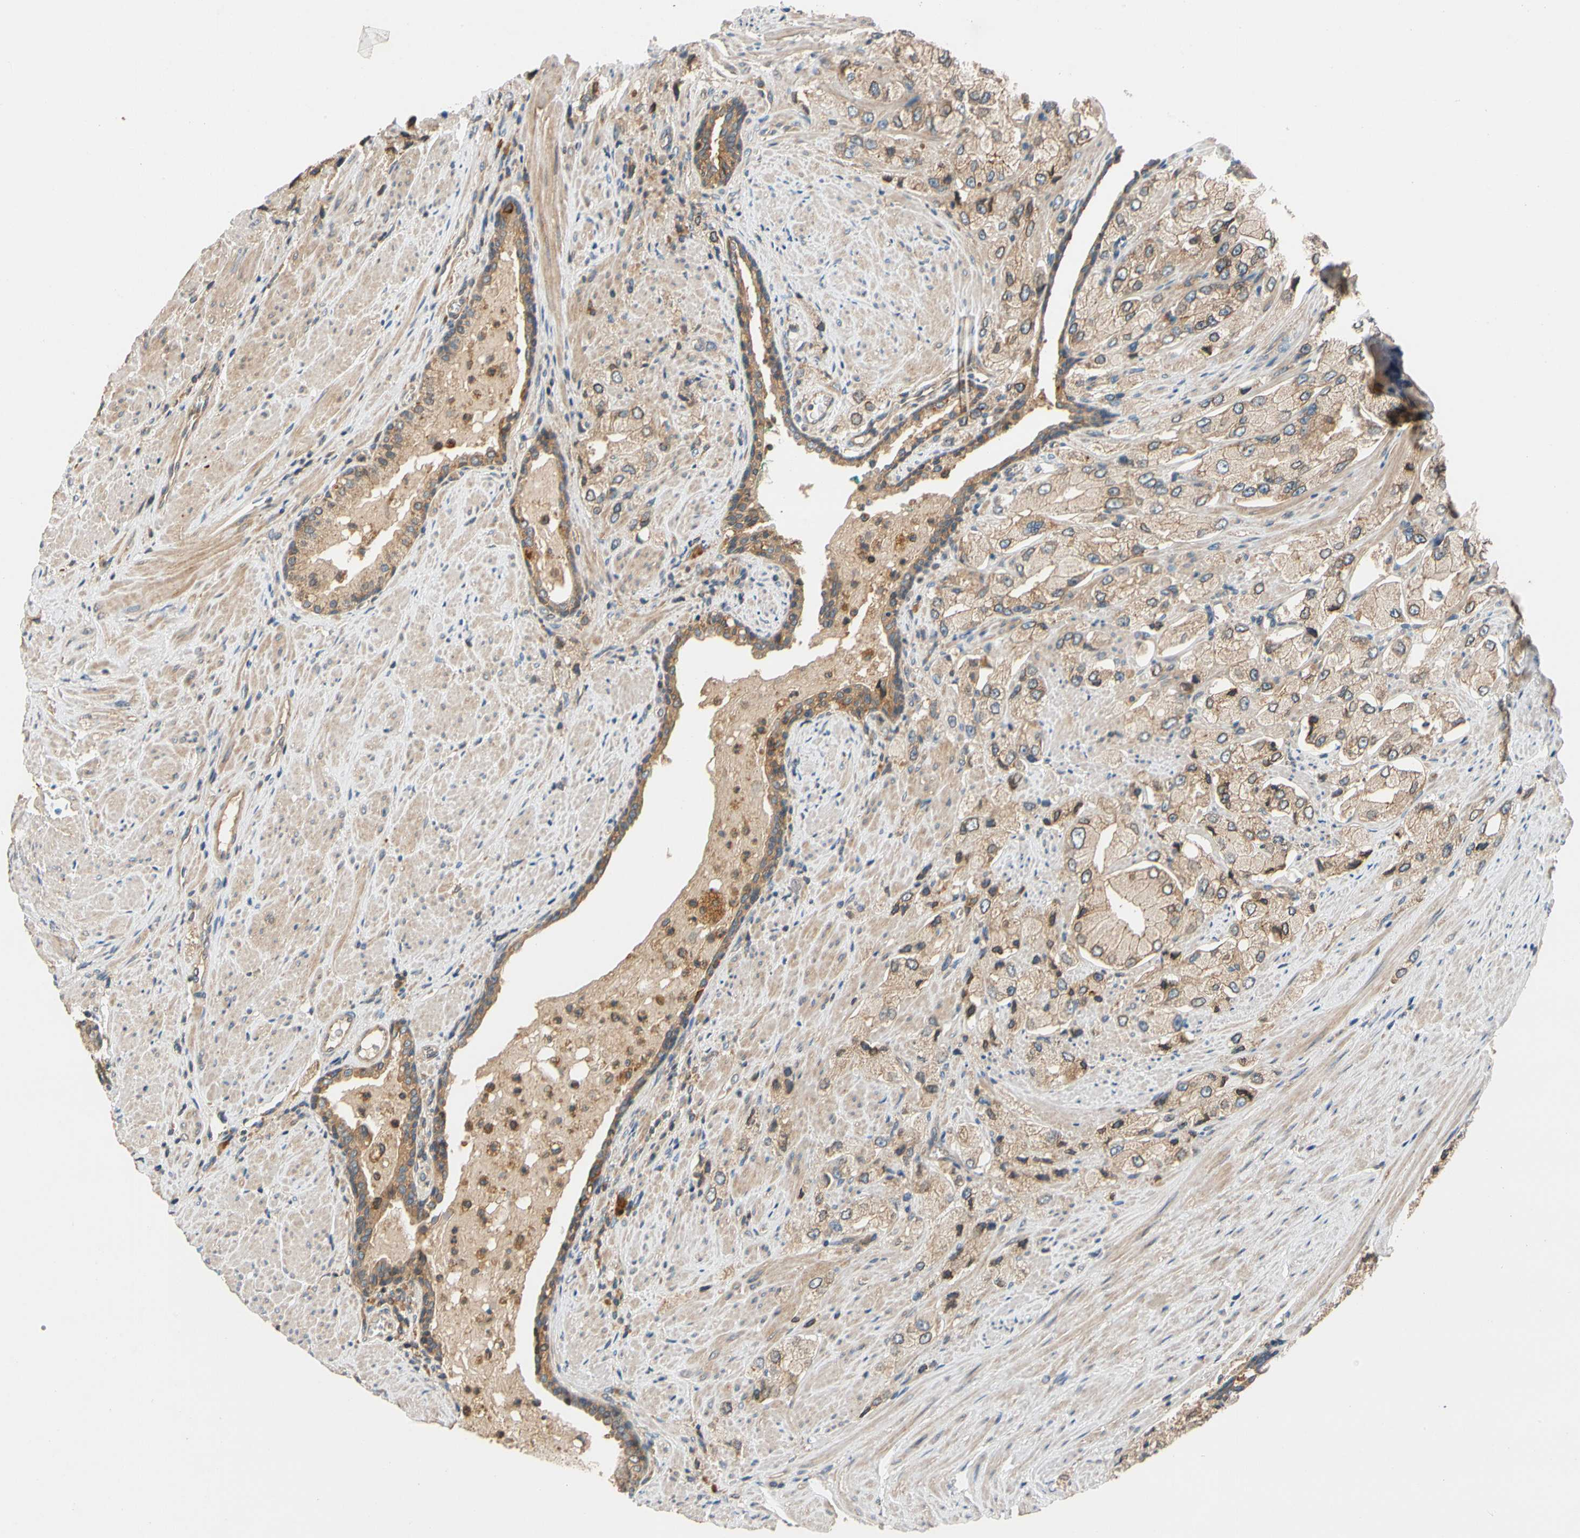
{"staining": {"intensity": "weak", "quantity": "25%-75%", "location": "cytoplasmic/membranous"}, "tissue": "prostate cancer", "cell_type": "Tumor cells", "image_type": "cancer", "snomed": [{"axis": "morphology", "description": "Adenocarcinoma, High grade"}, {"axis": "topography", "description": "Prostate"}], "caption": "The histopathology image reveals immunohistochemical staining of adenocarcinoma (high-grade) (prostate). There is weak cytoplasmic/membranous expression is seen in approximately 25%-75% of tumor cells. Nuclei are stained in blue.", "gene": "USP46", "patient": {"sex": "male", "age": 58}}